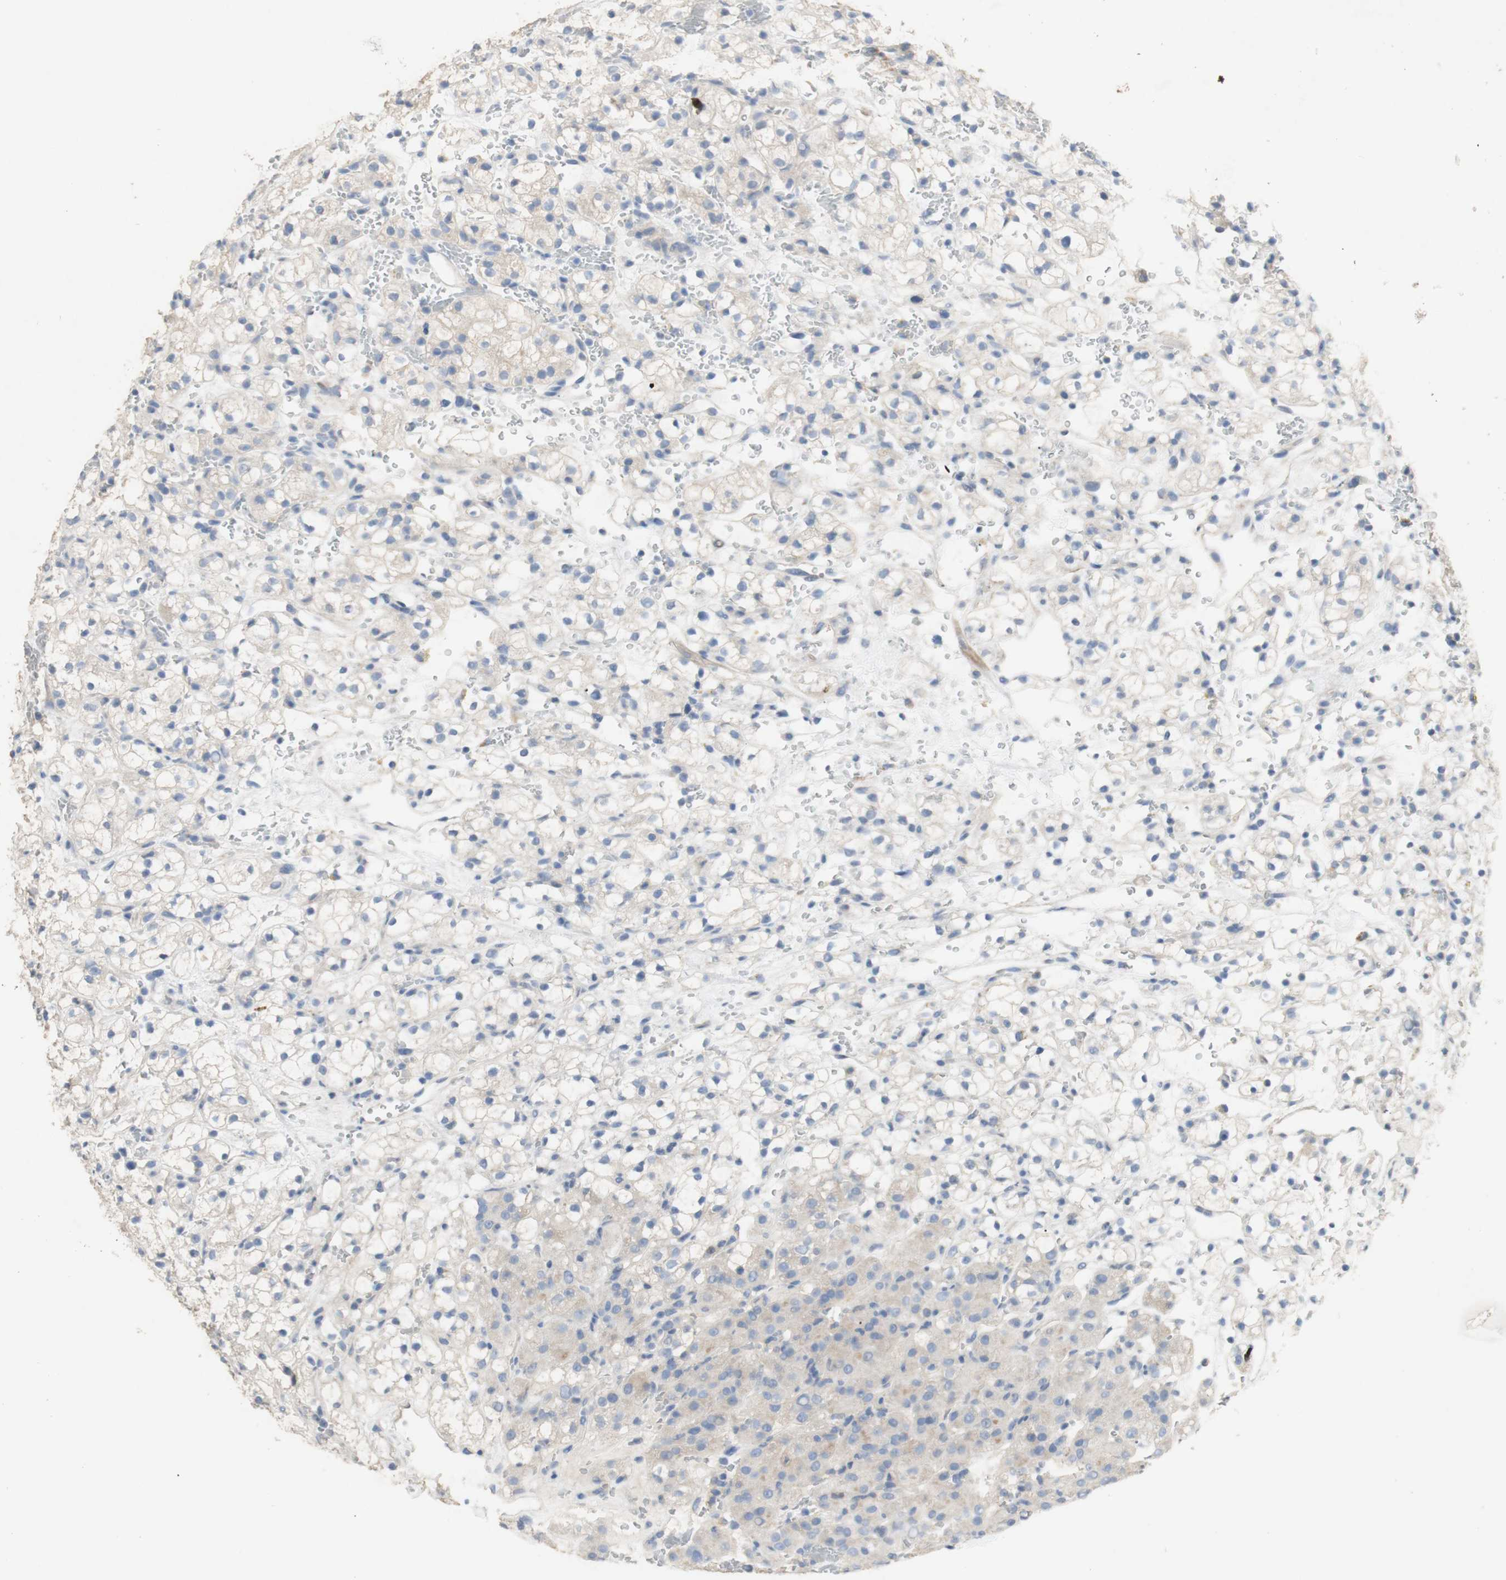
{"staining": {"intensity": "negative", "quantity": "none", "location": "none"}, "tissue": "renal cancer", "cell_type": "Tumor cells", "image_type": "cancer", "snomed": [{"axis": "morphology", "description": "Adenocarcinoma, NOS"}, {"axis": "topography", "description": "Kidney"}], "caption": "Micrograph shows no protein expression in tumor cells of adenocarcinoma (renal) tissue. (Stains: DAB immunohistochemistry with hematoxylin counter stain, Microscopy: brightfield microscopy at high magnification).", "gene": "MANEA", "patient": {"sex": "male", "age": 61}}